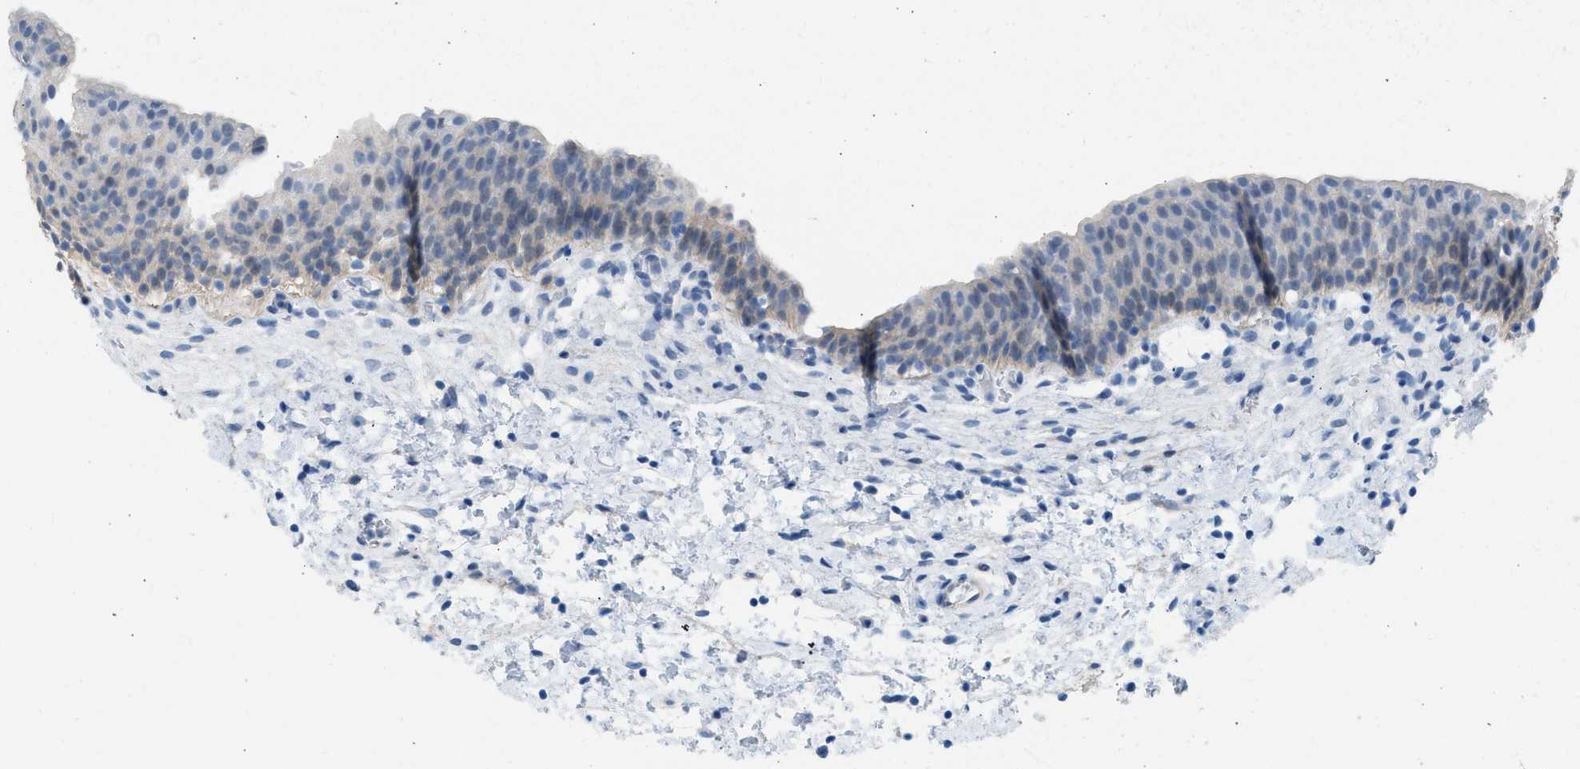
{"staining": {"intensity": "weak", "quantity": "<25%", "location": "cytoplasmic/membranous"}, "tissue": "urinary bladder", "cell_type": "Urothelial cells", "image_type": "normal", "snomed": [{"axis": "morphology", "description": "Normal tissue, NOS"}, {"axis": "topography", "description": "Urinary bladder"}], "caption": "High magnification brightfield microscopy of benign urinary bladder stained with DAB (brown) and counterstained with hematoxylin (blue): urothelial cells show no significant expression.", "gene": "SPAM1", "patient": {"sex": "male", "age": 37}}